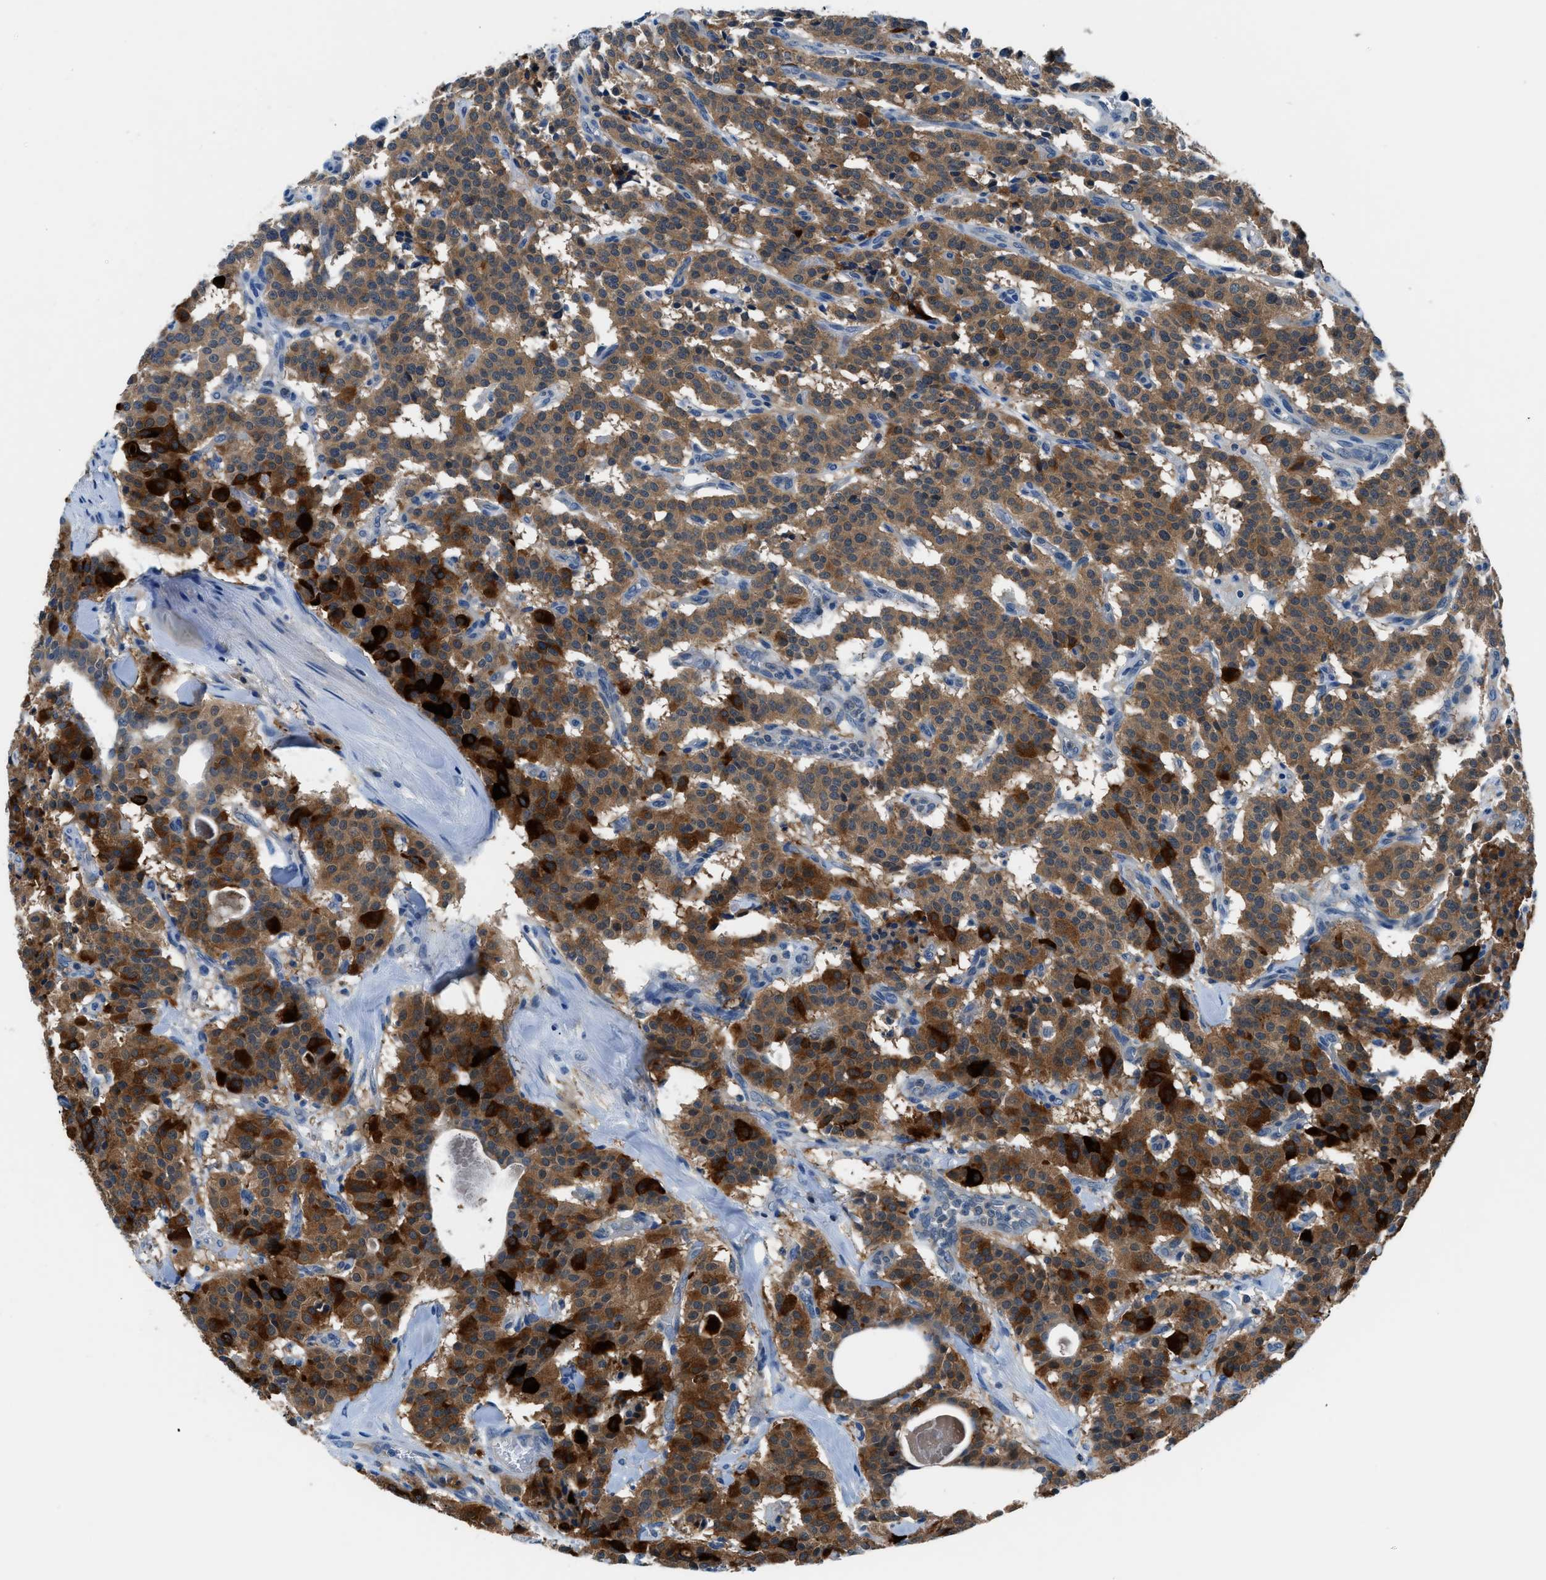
{"staining": {"intensity": "strong", "quantity": ">75%", "location": "cytoplasmic/membranous"}, "tissue": "carcinoid", "cell_type": "Tumor cells", "image_type": "cancer", "snomed": [{"axis": "morphology", "description": "Carcinoid, malignant, NOS"}, {"axis": "topography", "description": "Lung"}], "caption": "A histopathology image of carcinoid stained for a protein demonstrates strong cytoplasmic/membranous brown staining in tumor cells.", "gene": "ACP1", "patient": {"sex": "male", "age": 30}}